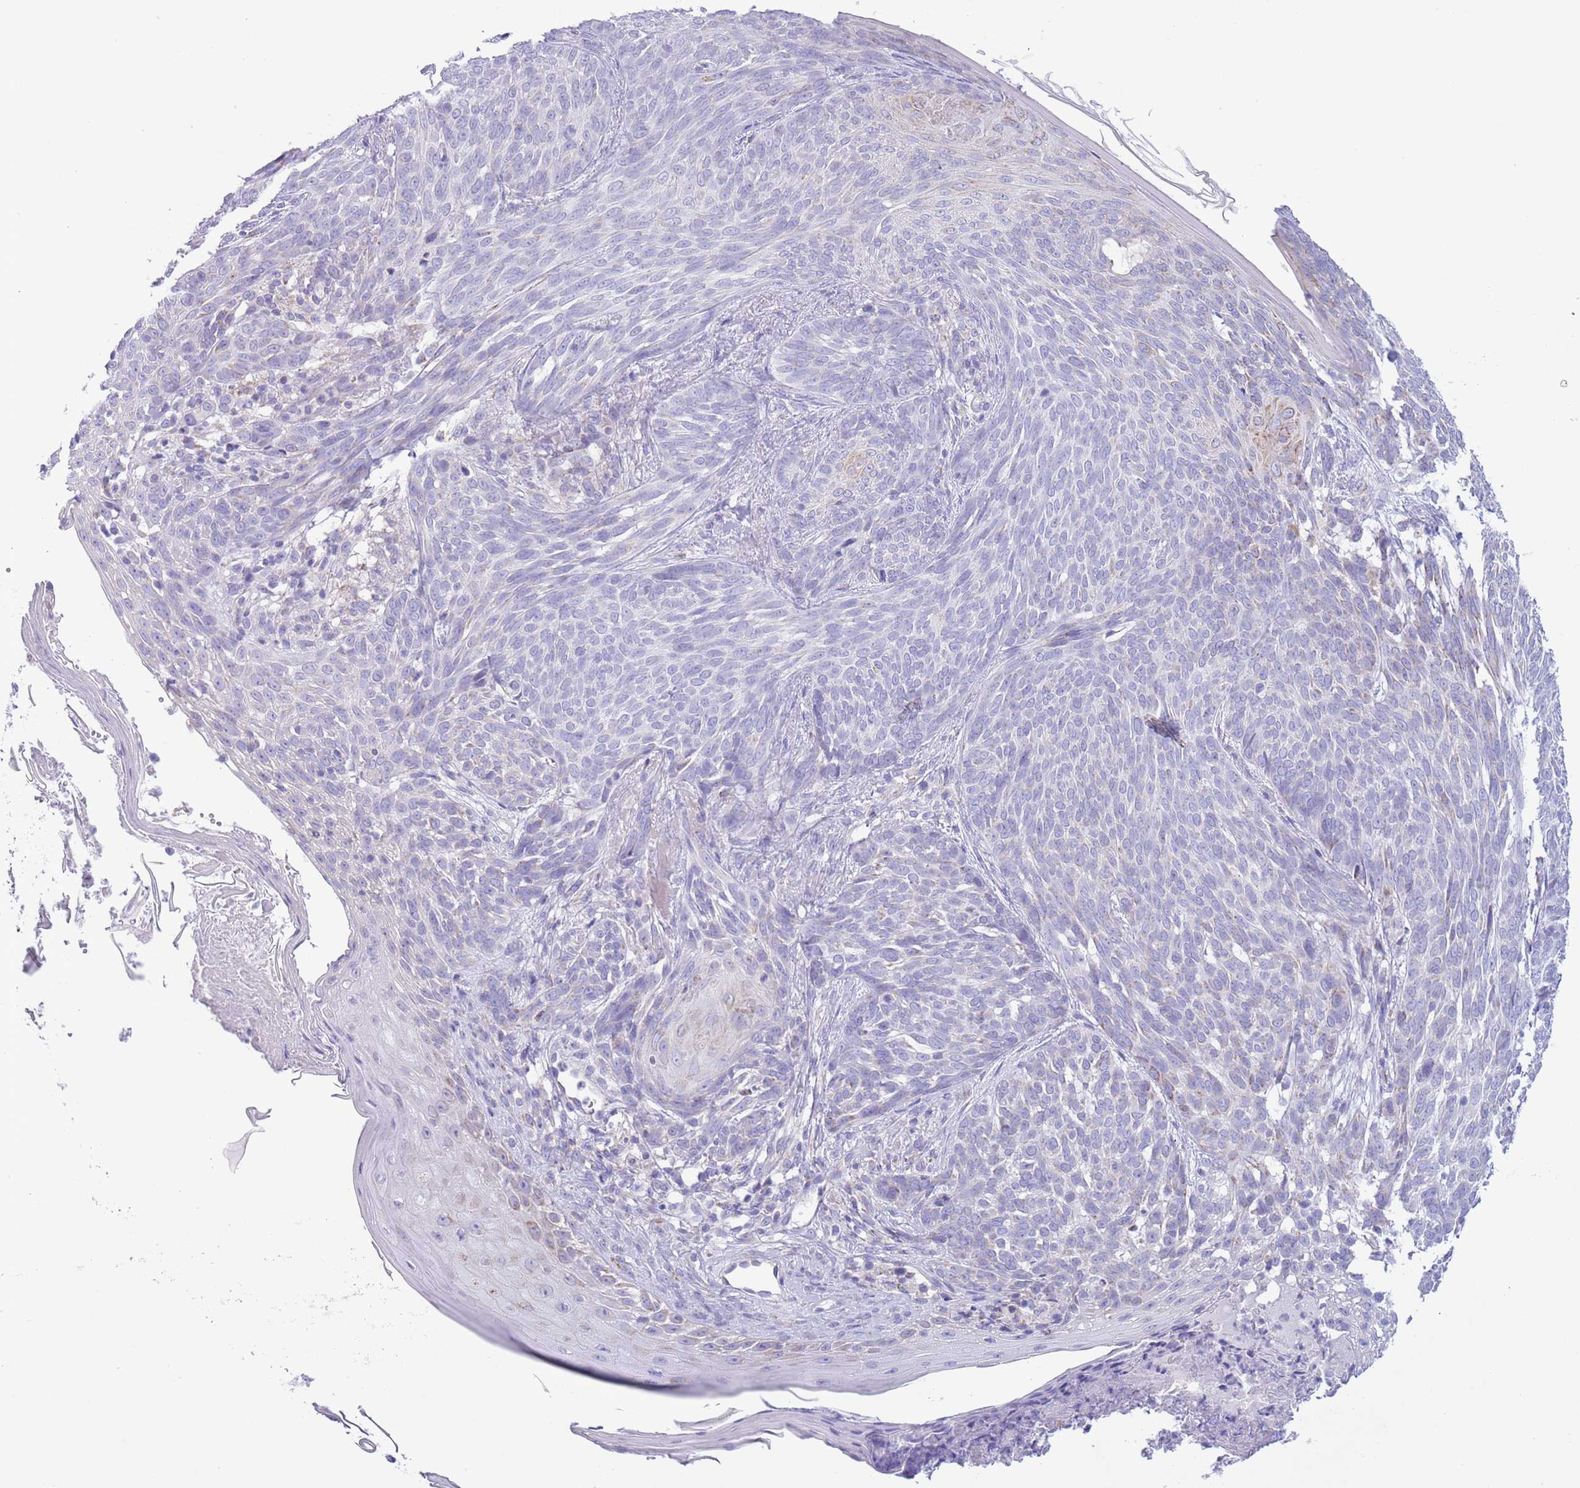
{"staining": {"intensity": "negative", "quantity": "none", "location": "none"}, "tissue": "skin cancer", "cell_type": "Tumor cells", "image_type": "cancer", "snomed": [{"axis": "morphology", "description": "Basal cell carcinoma"}, {"axis": "topography", "description": "Skin"}], "caption": "Skin cancer (basal cell carcinoma) was stained to show a protein in brown. There is no significant staining in tumor cells.", "gene": "ATP6V1B1", "patient": {"sex": "female", "age": 86}}